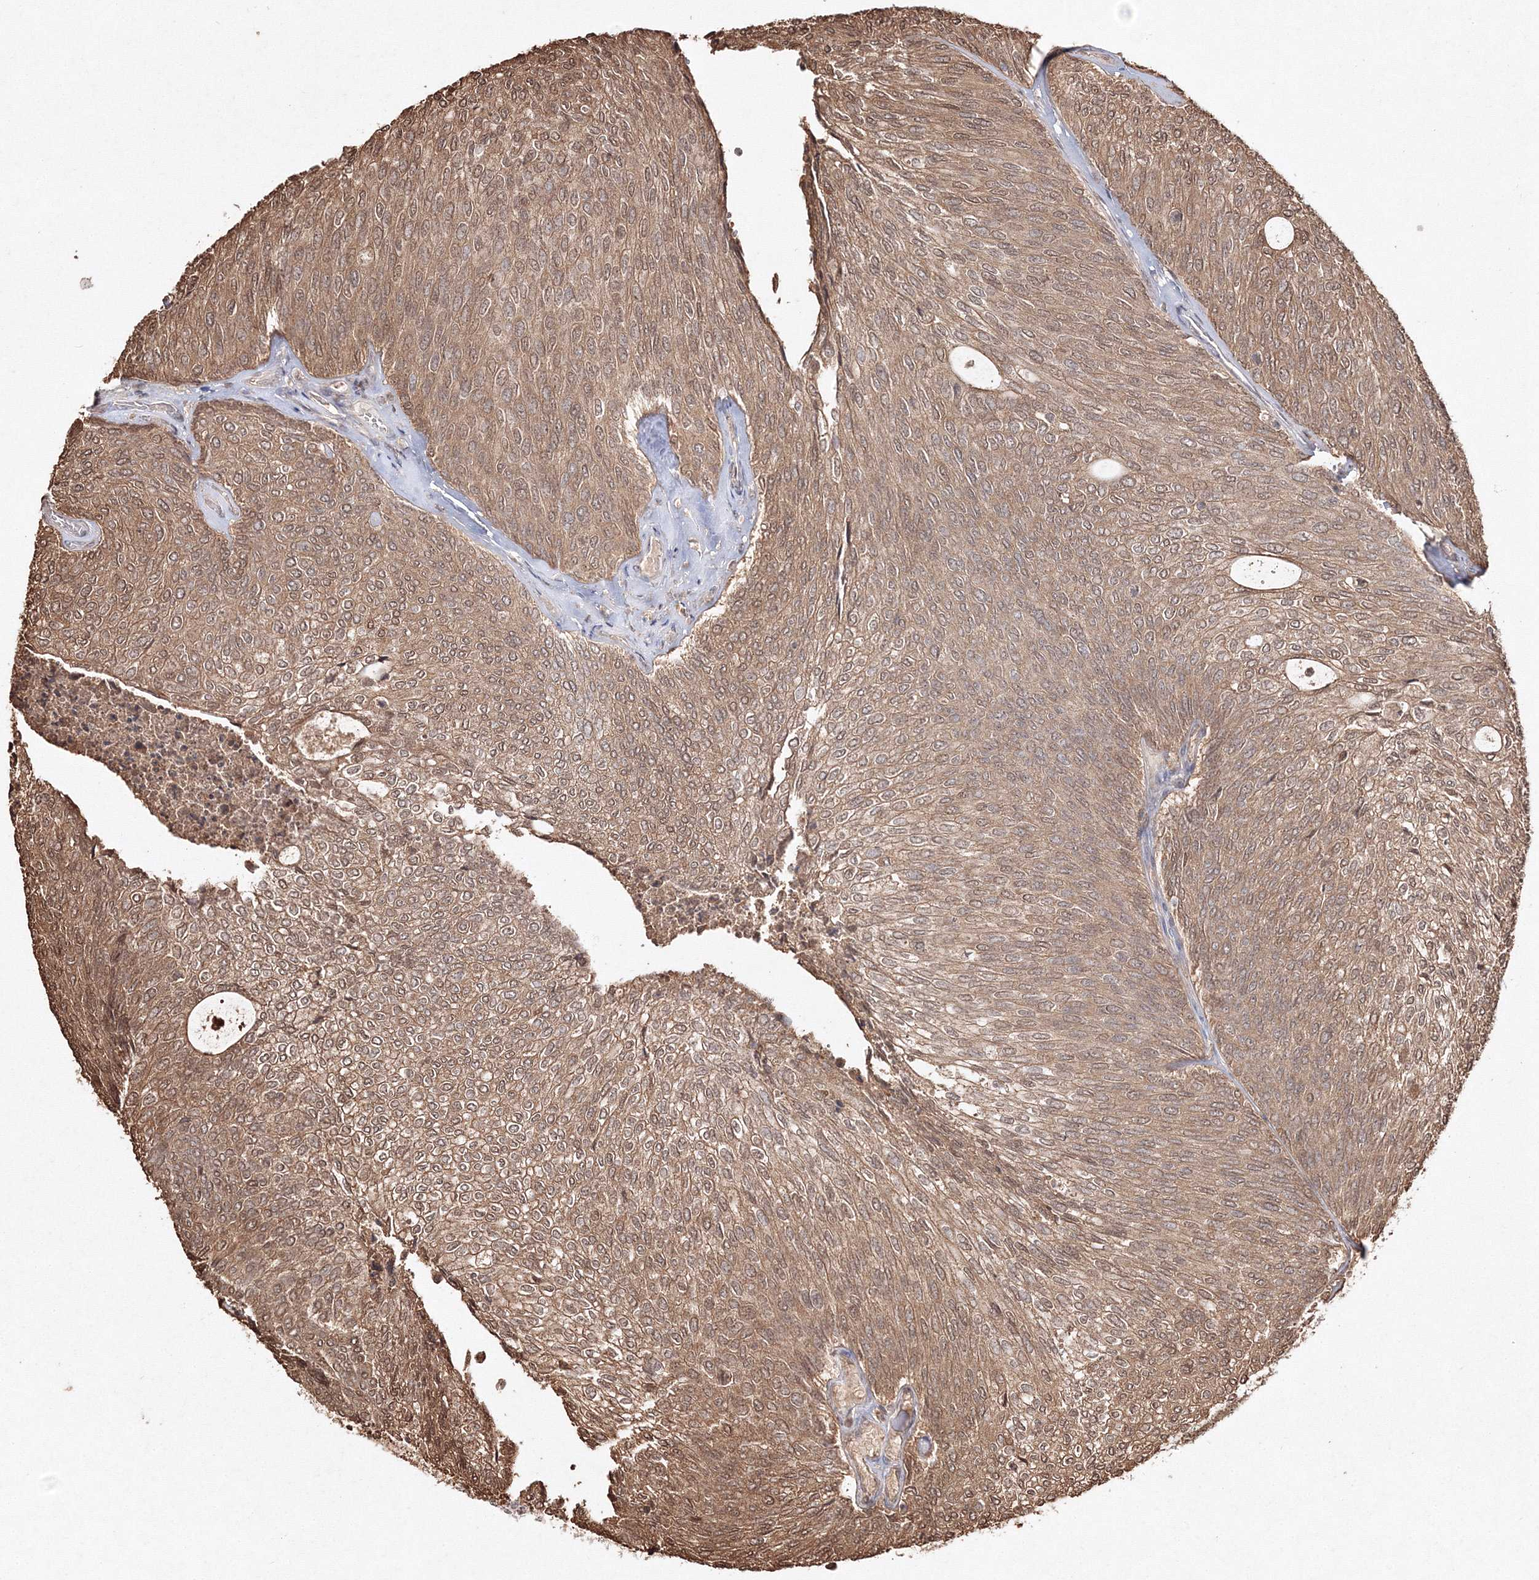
{"staining": {"intensity": "moderate", "quantity": ">75%", "location": "cytoplasmic/membranous,nuclear"}, "tissue": "urothelial cancer", "cell_type": "Tumor cells", "image_type": "cancer", "snomed": [{"axis": "morphology", "description": "Urothelial carcinoma, Low grade"}, {"axis": "topography", "description": "Urinary bladder"}], "caption": "A micrograph of human urothelial cancer stained for a protein exhibits moderate cytoplasmic/membranous and nuclear brown staining in tumor cells. Ihc stains the protein in brown and the nuclei are stained blue.", "gene": "S100A11", "patient": {"sex": "female", "age": 79}}